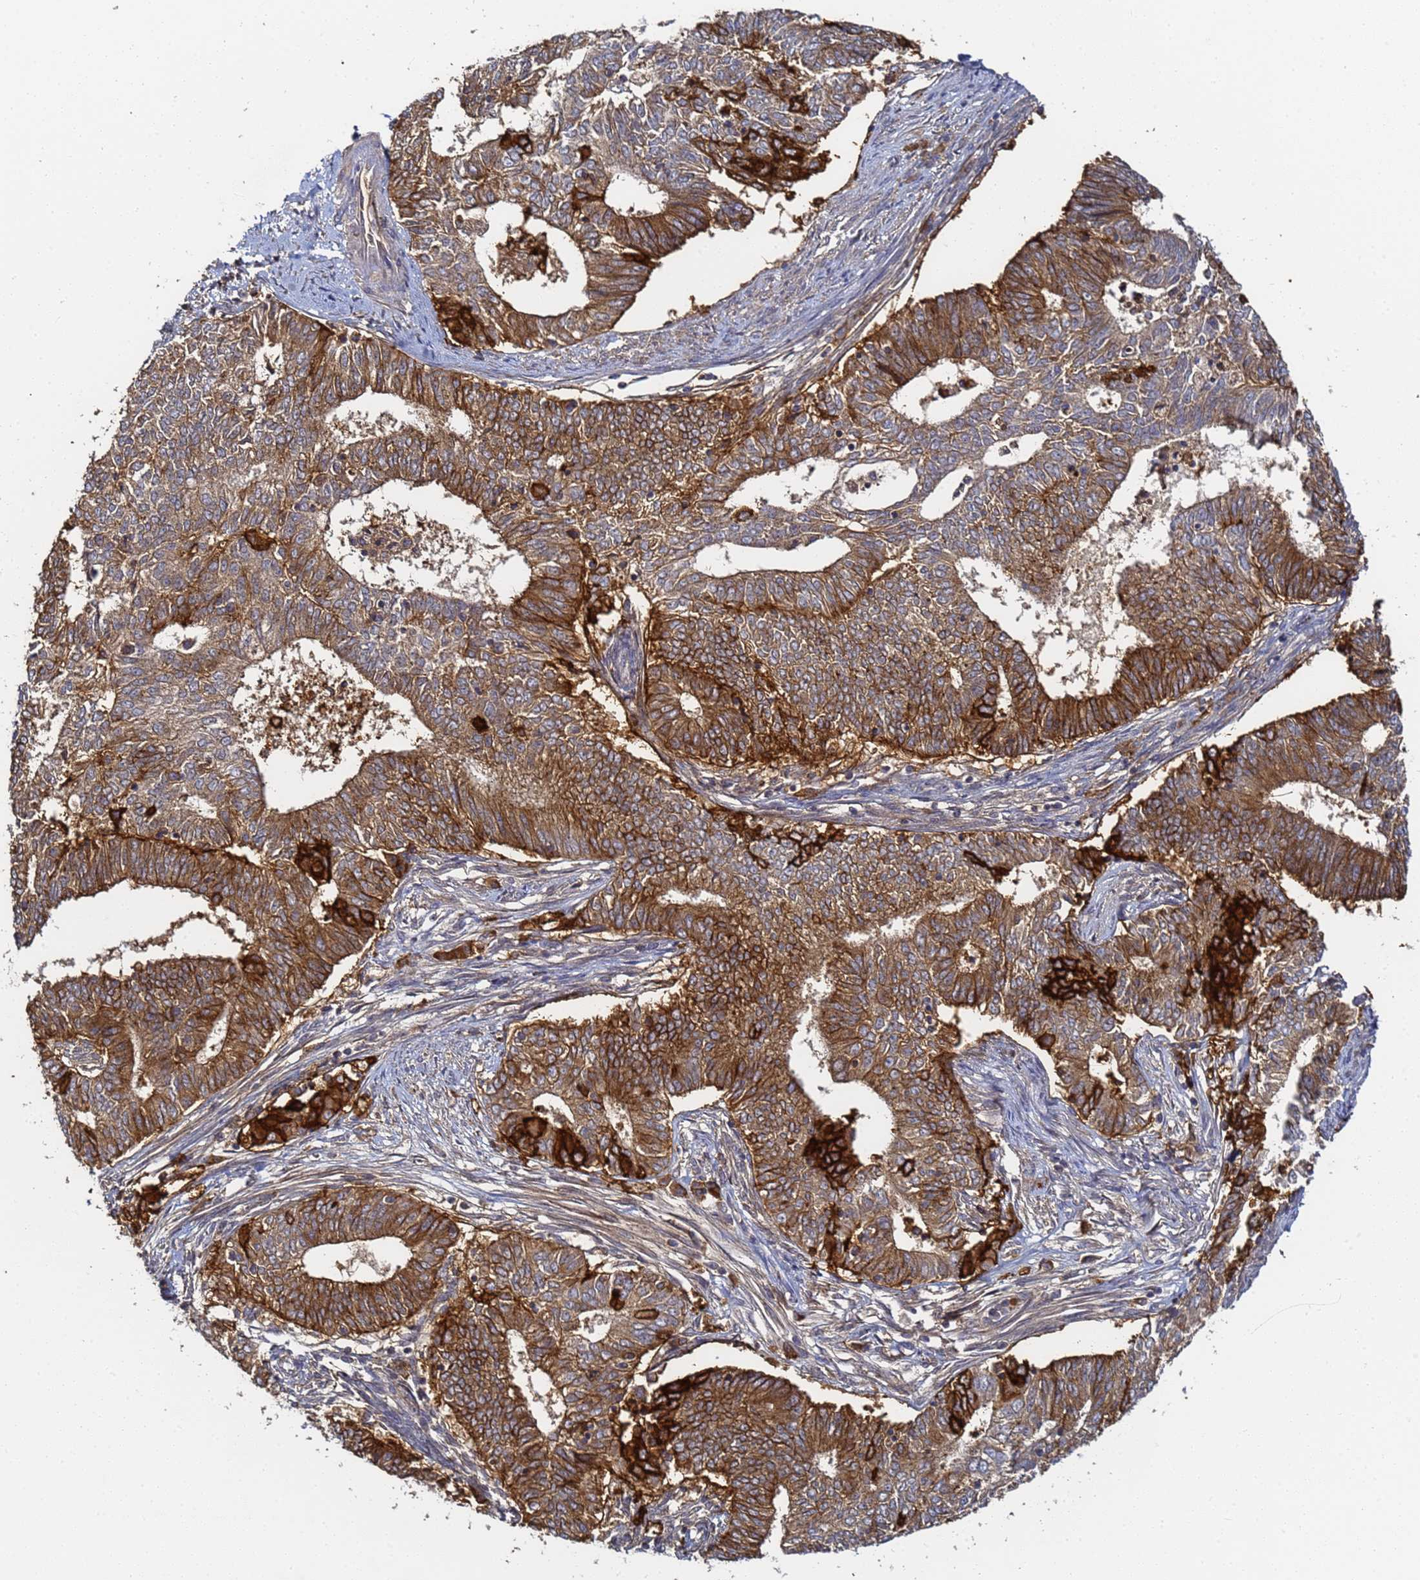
{"staining": {"intensity": "strong", "quantity": "<25%", "location": "cytoplasmic/membranous"}, "tissue": "endometrial cancer", "cell_type": "Tumor cells", "image_type": "cancer", "snomed": [{"axis": "morphology", "description": "Adenocarcinoma, NOS"}, {"axis": "topography", "description": "Endometrium"}], "caption": "A photomicrograph of human endometrial cancer (adenocarcinoma) stained for a protein shows strong cytoplasmic/membranous brown staining in tumor cells. (Brightfield microscopy of DAB IHC at high magnification).", "gene": "LRRC69", "patient": {"sex": "female", "age": 62}}